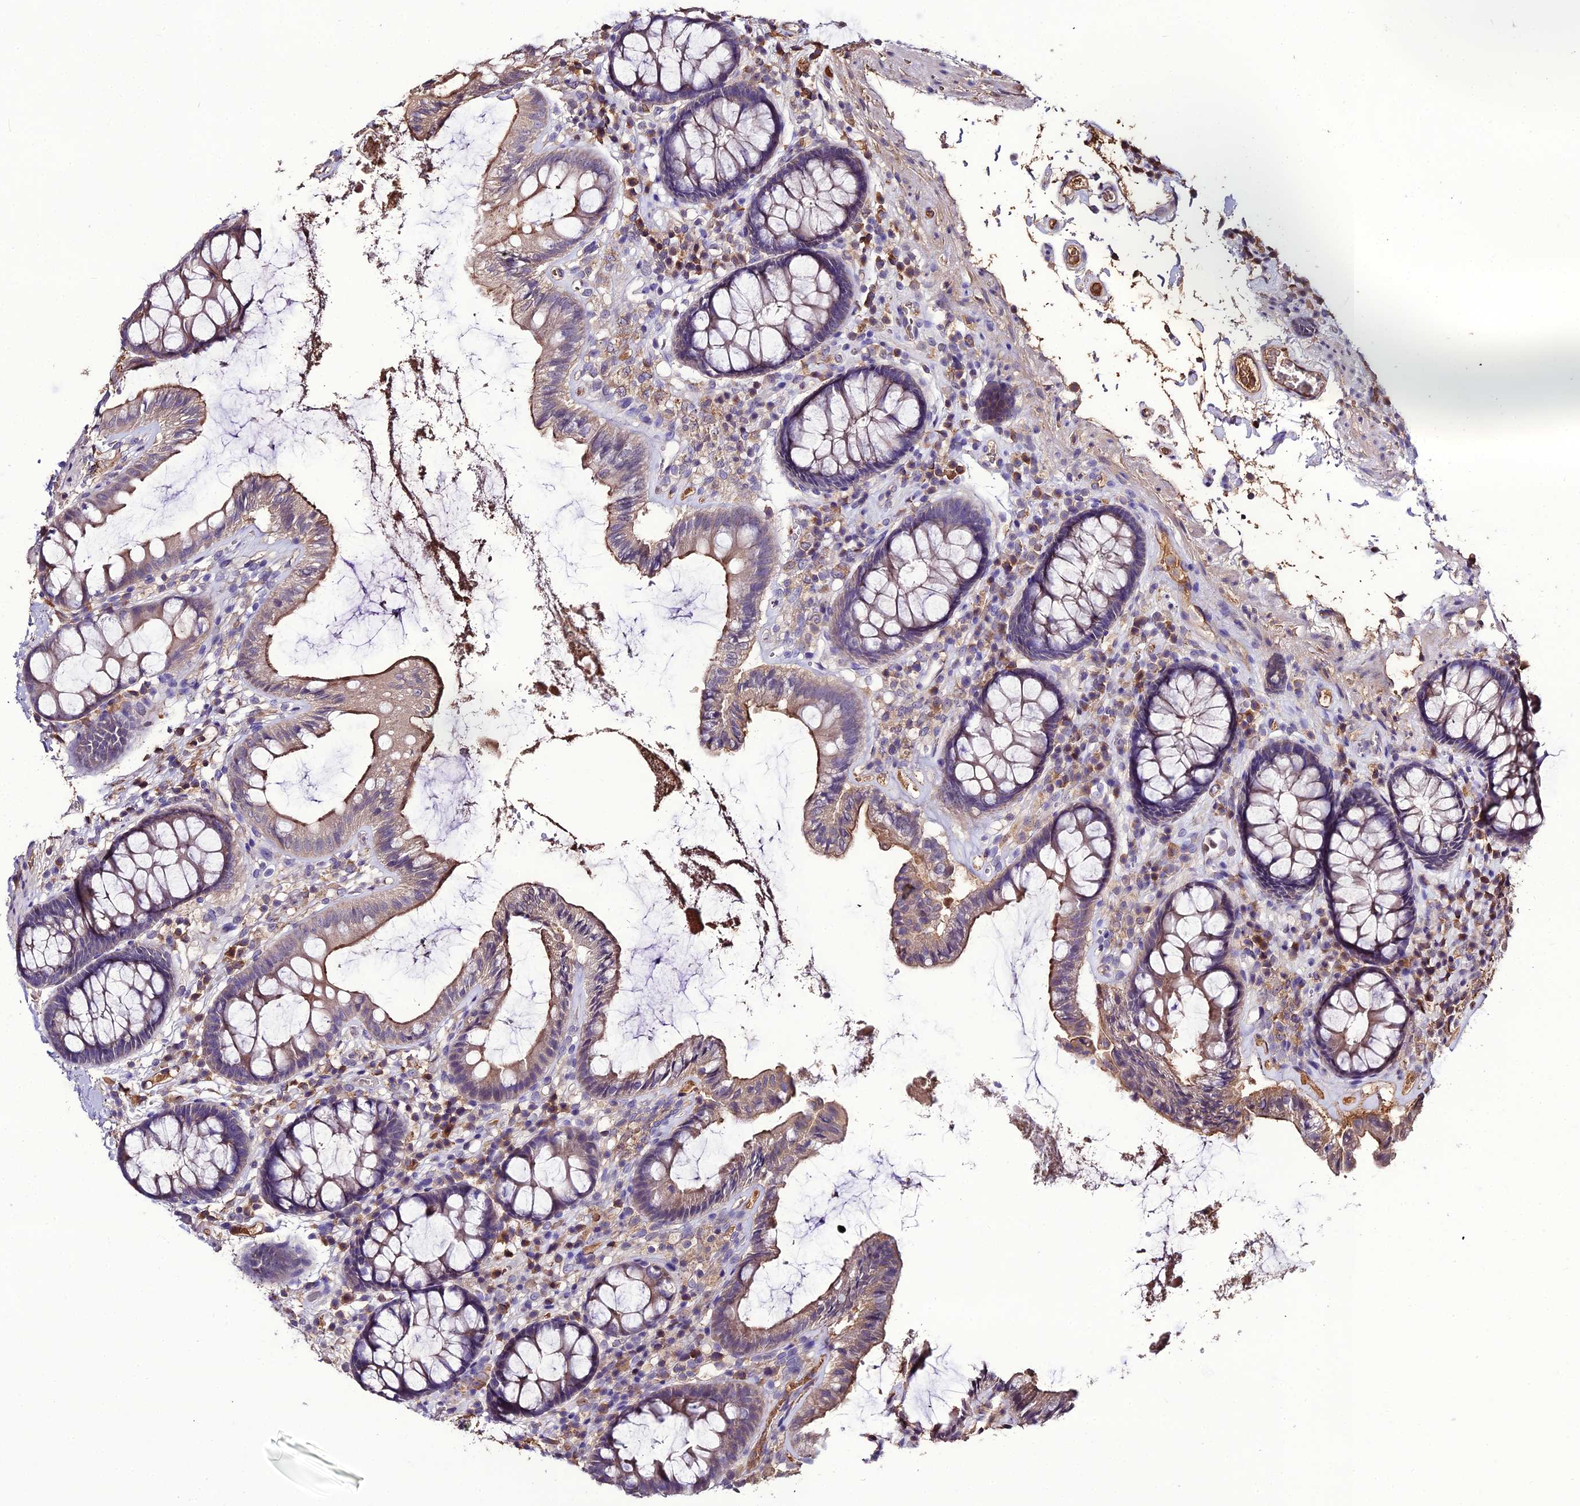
{"staining": {"intensity": "strong", "quantity": ">75%", "location": "cytoplasmic/membranous"}, "tissue": "colon", "cell_type": "Endothelial cells", "image_type": "normal", "snomed": [{"axis": "morphology", "description": "Normal tissue, NOS"}, {"axis": "topography", "description": "Colon"}], "caption": "DAB (3,3'-diaminobenzidine) immunohistochemical staining of normal human colon displays strong cytoplasmic/membranous protein positivity in approximately >75% of endothelial cells. (DAB IHC with brightfield microscopy, high magnification).", "gene": "KCTD16", "patient": {"sex": "male", "age": 84}}